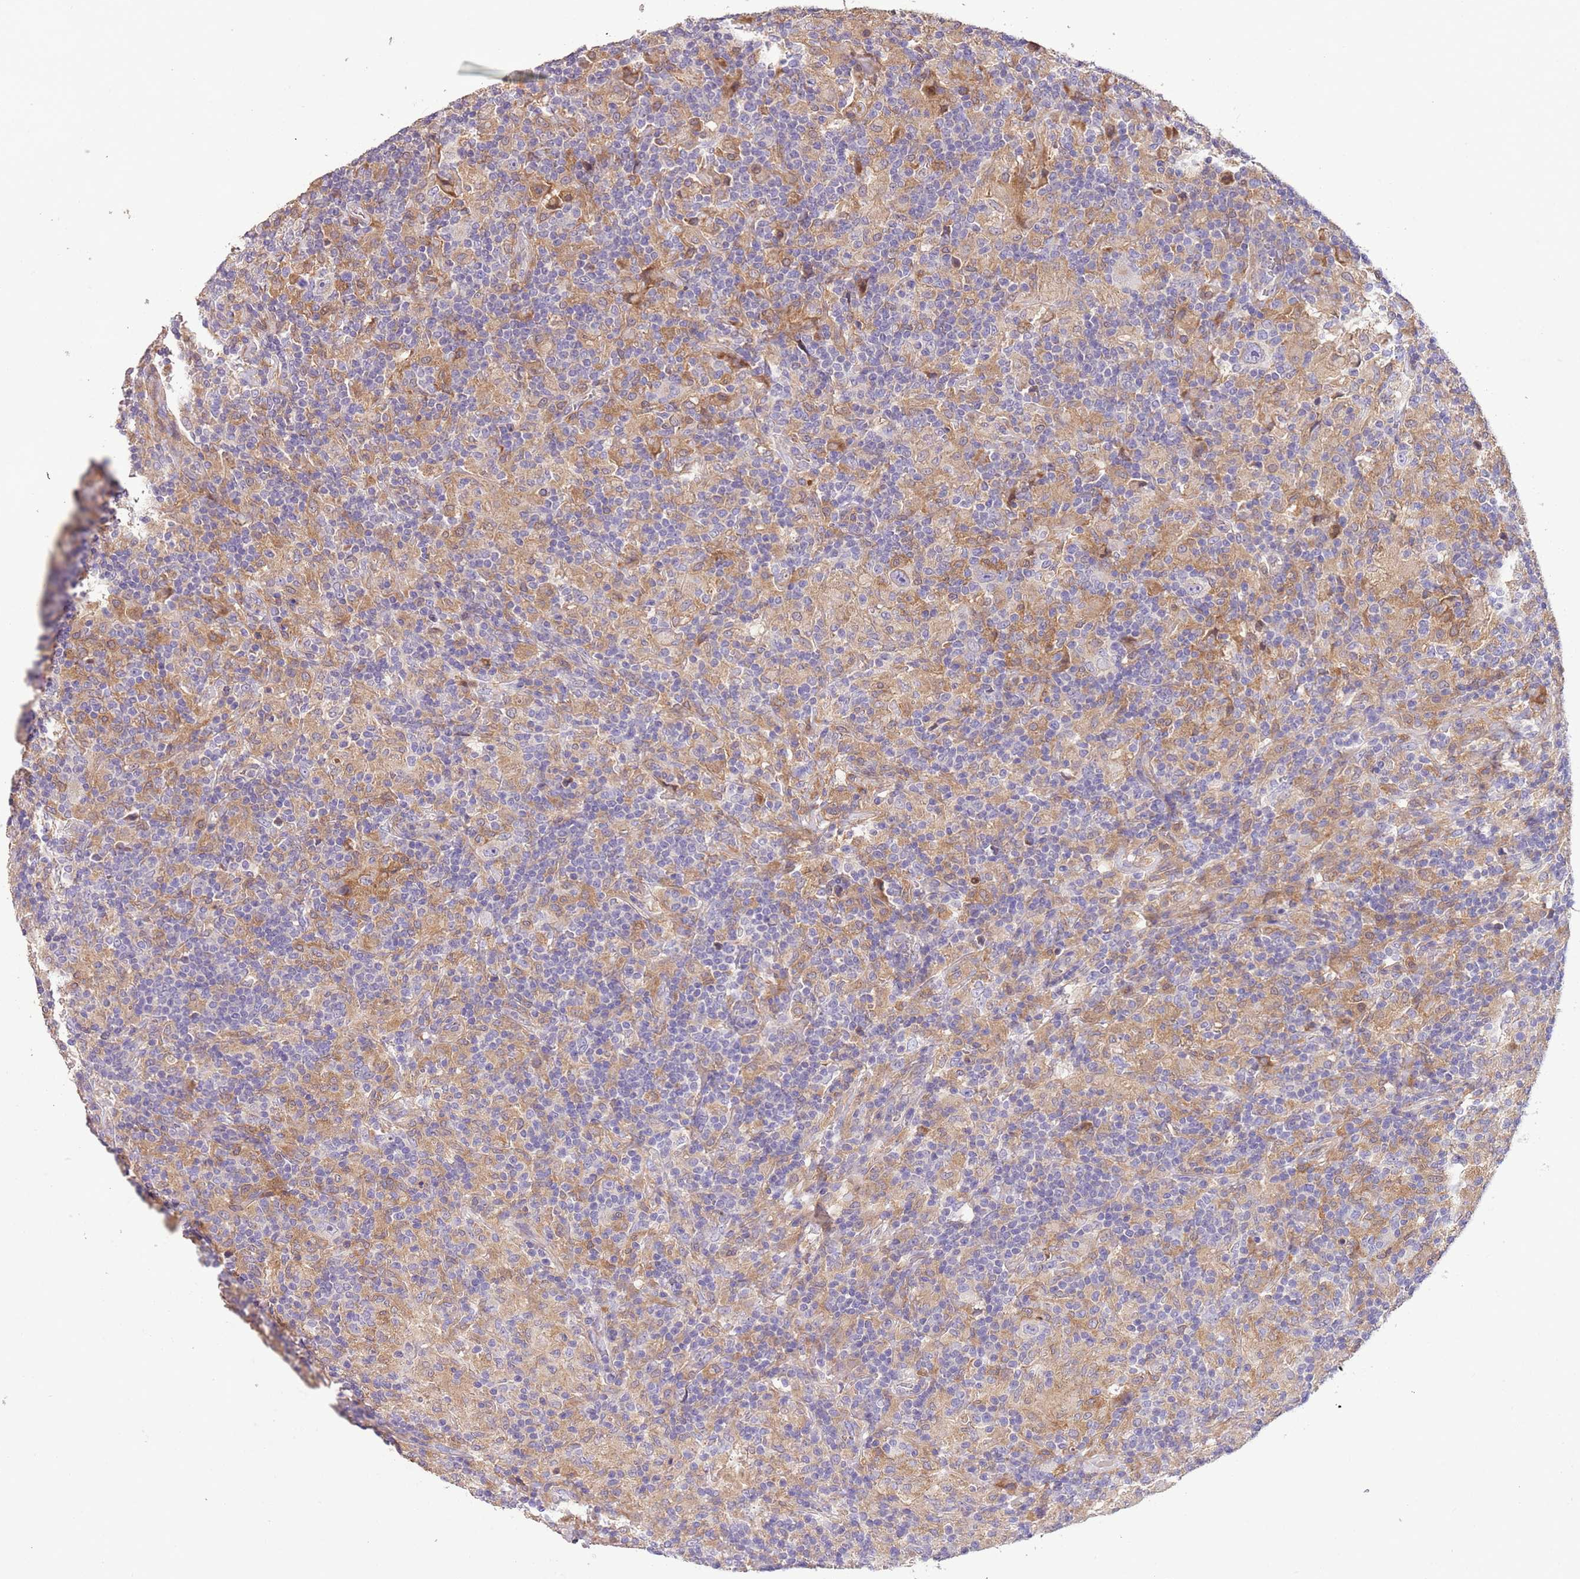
{"staining": {"intensity": "negative", "quantity": "none", "location": "none"}, "tissue": "lymphoma", "cell_type": "Tumor cells", "image_type": "cancer", "snomed": [{"axis": "morphology", "description": "Hodgkin's disease, NOS"}, {"axis": "topography", "description": "Lymph node"}], "caption": "Image shows no significant protein staining in tumor cells of lymphoma. (Brightfield microscopy of DAB (3,3'-diaminobenzidine) IHC at high magnification).", "gene": "PIGA", "patient": {"sex": "male", "age": 70}}